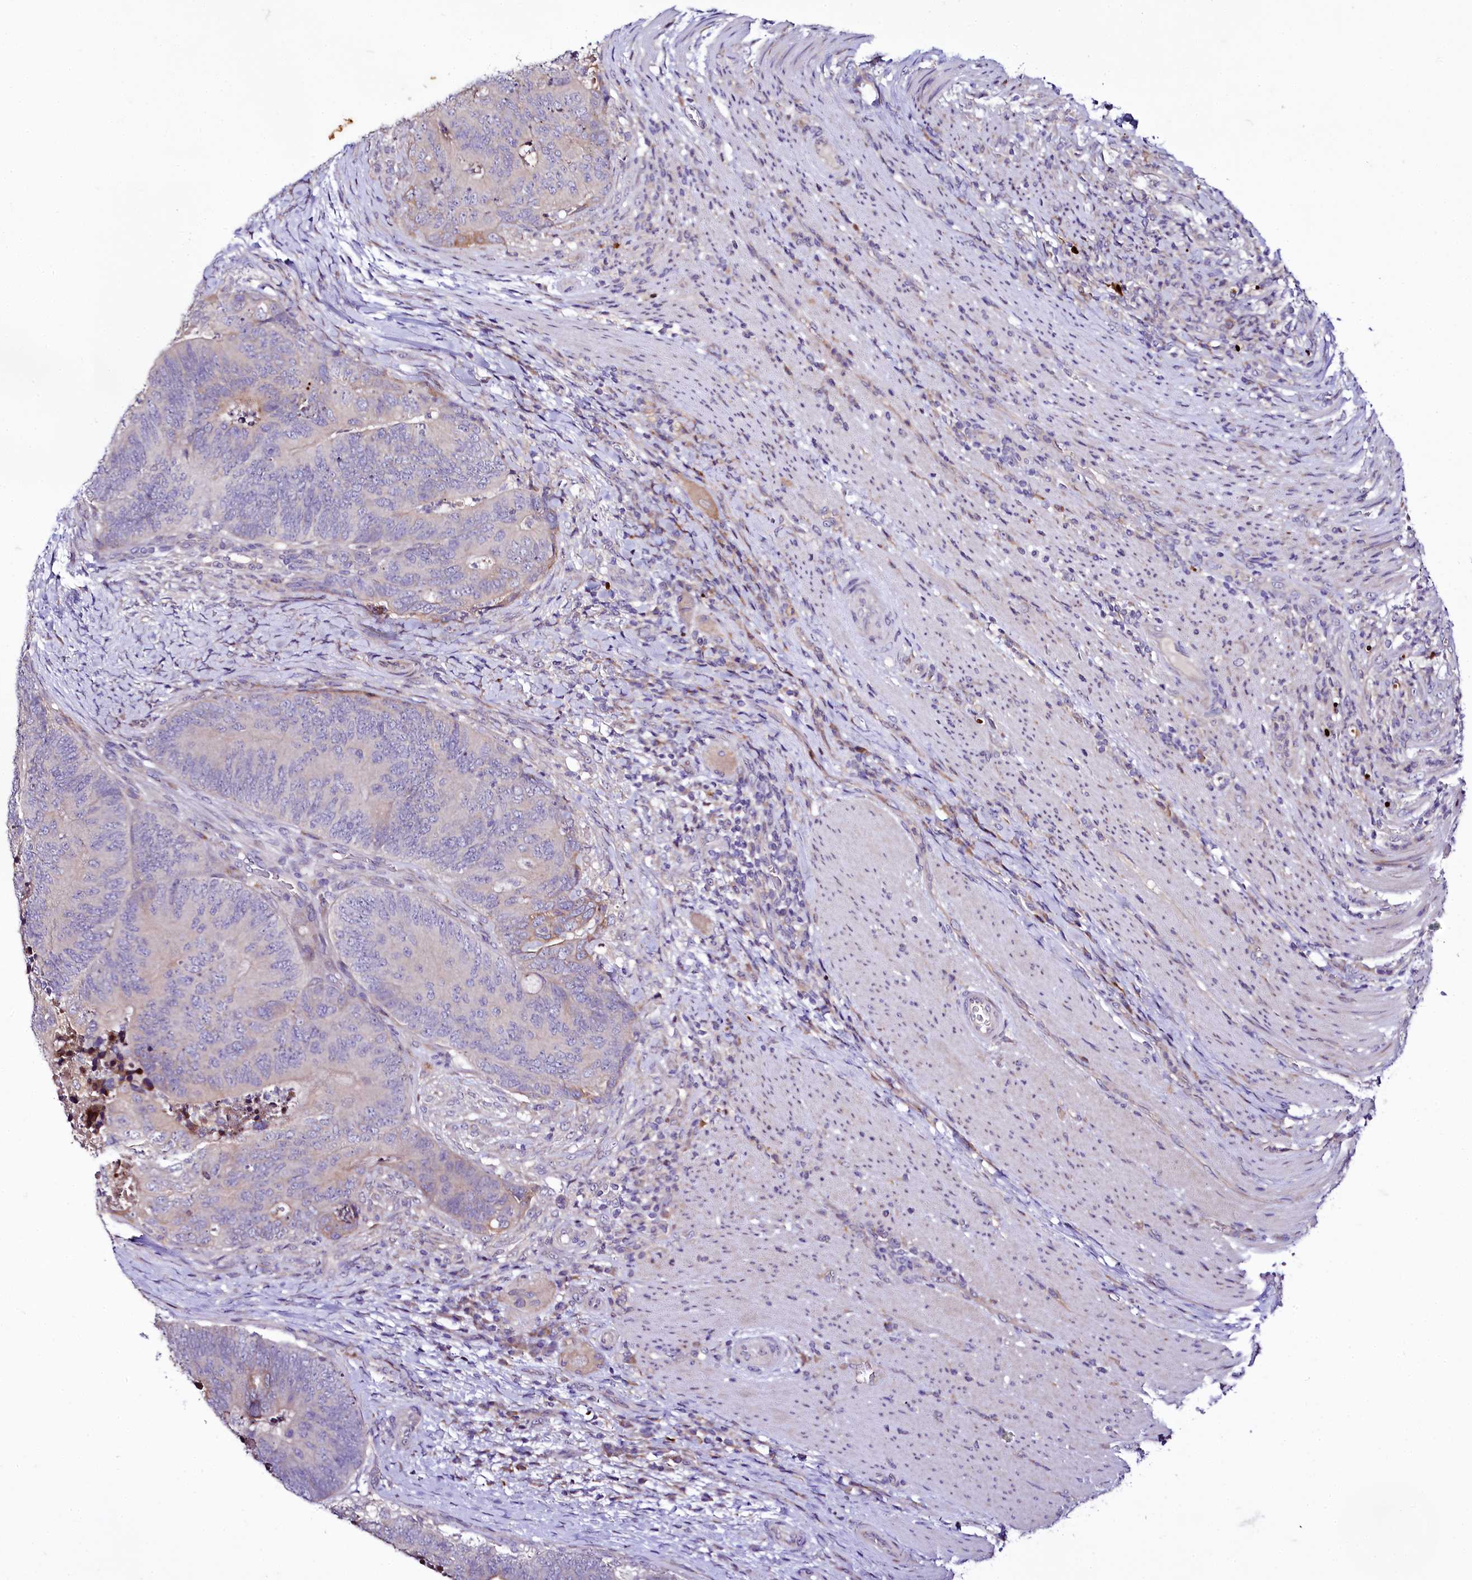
{"staining": {"intensity": "negative", "quantity": "none", "location": "none"}, "tissue": "colorectal cancer", "cell_type": "Tumor cells", "image_type": "cancer", "snomed": [{"axis": "morphology", "description": "Adenocarcinoma, NOS"}, {"axis": "topography", "description": "Colon"}], "caption": "Immunohistochemistry (IHC) image of neoplastic tissue: colorectal adenocarcinoma stained with DAB (3,3'-diaminobenzidine) demonstrates no significant protein staining in tumor cells.", "gene": "ZC3H12C", "patient": {"sex": "female", "age": 67}}